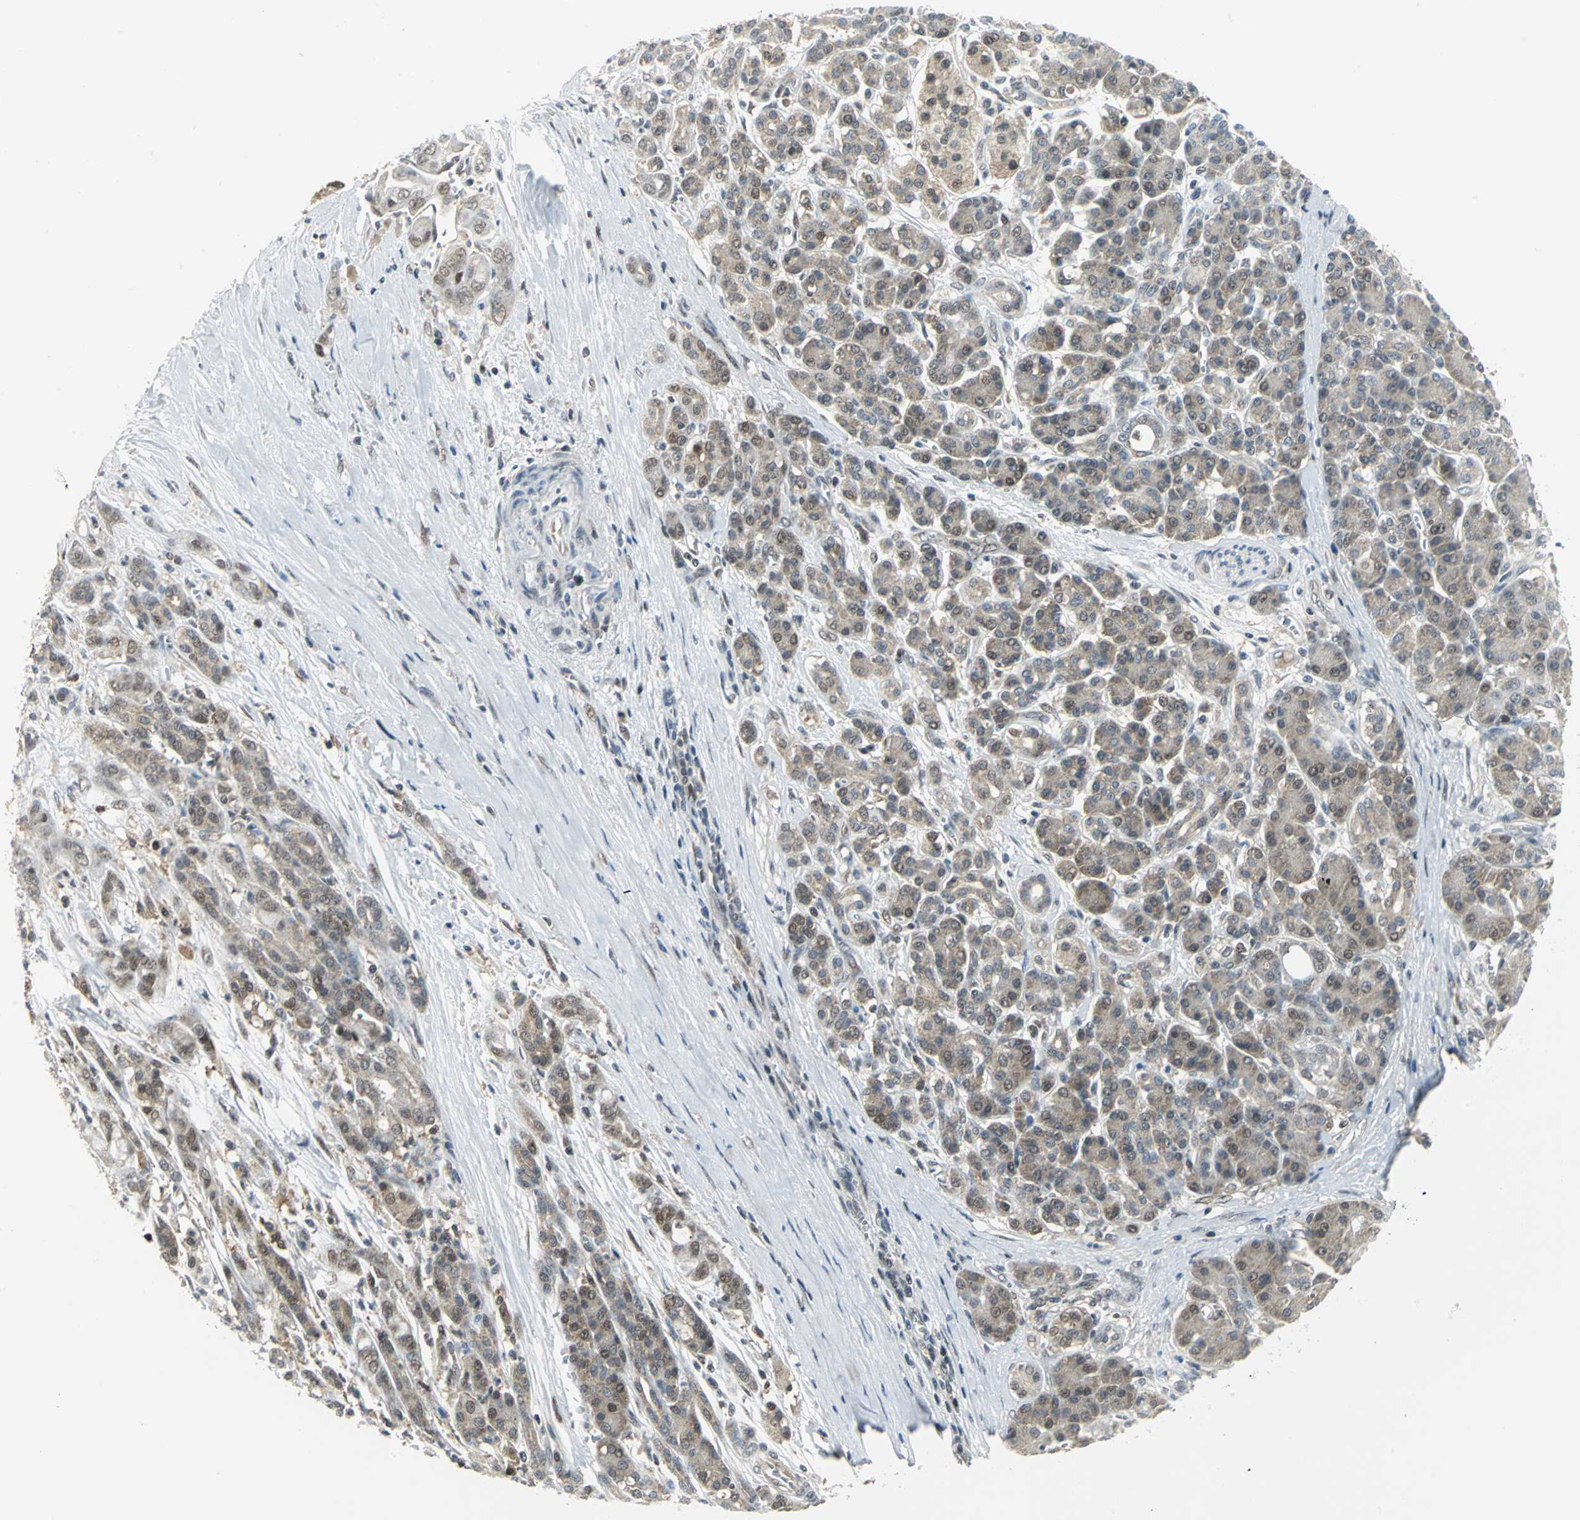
{"staining": {"intensity": "weak", "quantity": "25%-75%", "location": "nuclear"}, "tissue": "pancreatic cancer", "cell_type": "Tumor cells", "image_type": "cancer", "snomed": [{"axis": "morphology", "description": "Adenocarcinoma, NOS"}, {"axis": "topography", "description": "Pancreas"}], "caption": "Immunohistochemistry (IHC) micrograph of pancreatic cancer stained for a protein (brown), which demonstrates low levels of weak nuclear expression in approximately 25%-75% of tumor cells.", "gene": "PSMA4", "patient": {"sex": "male", "age": 59}}